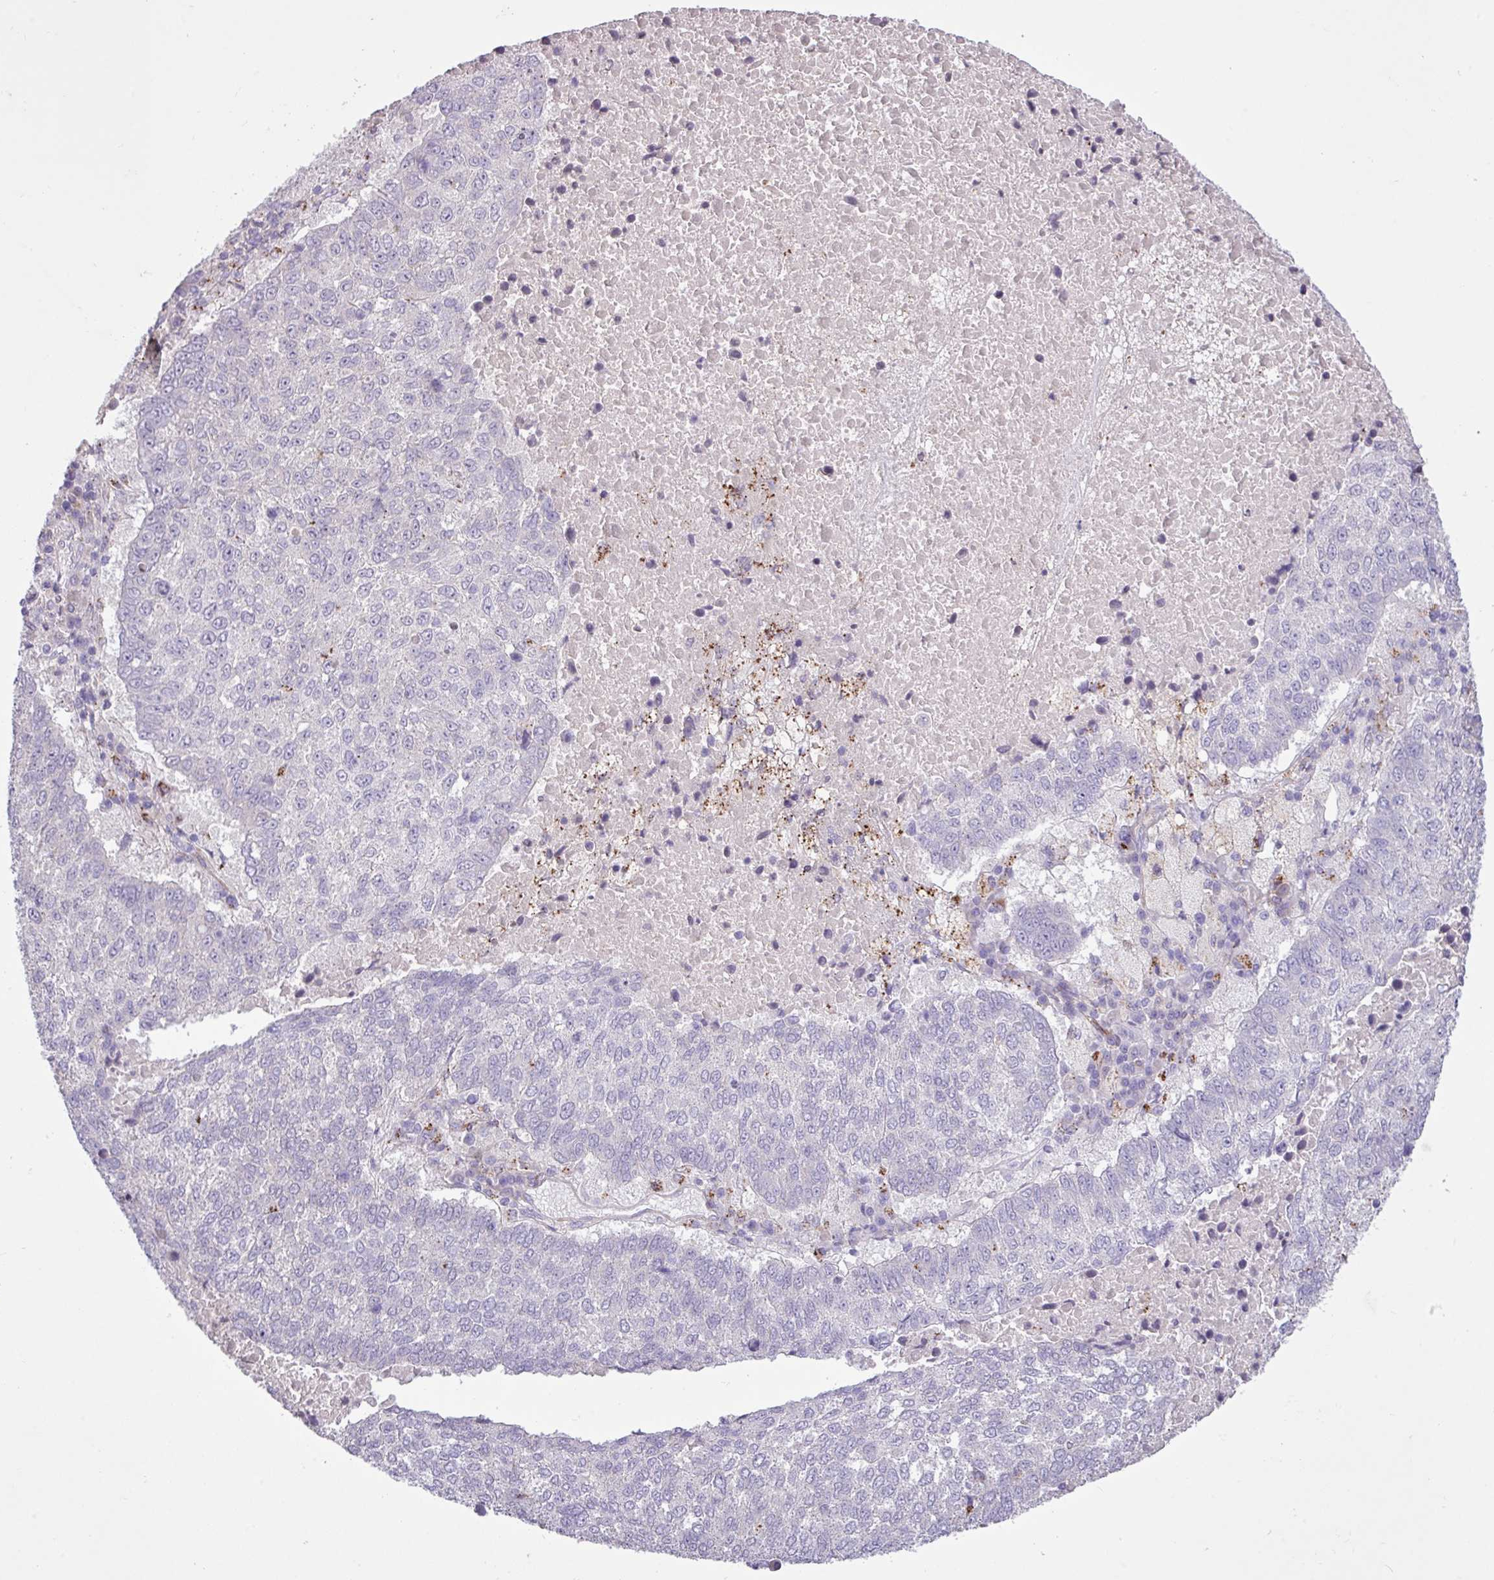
{"staining": {"intensity": "negative", "quantity": "none", "location": "none"}, "tissue": "lung cancer", "cell_type": "Tumor cells", "image_type": "cancer", "snomed": [{"axis": "morphology", "description": "Squamous cell carcinoma, NOS"}, {"axis": "topography", "description": "Lung"}], "caption": "Immunohistochemical staining of squamous cell carcinoma (lung) shows no significant staining in tumor cells.", "gene": "CD248", "patient": {"sex": "male", "age": 73}}